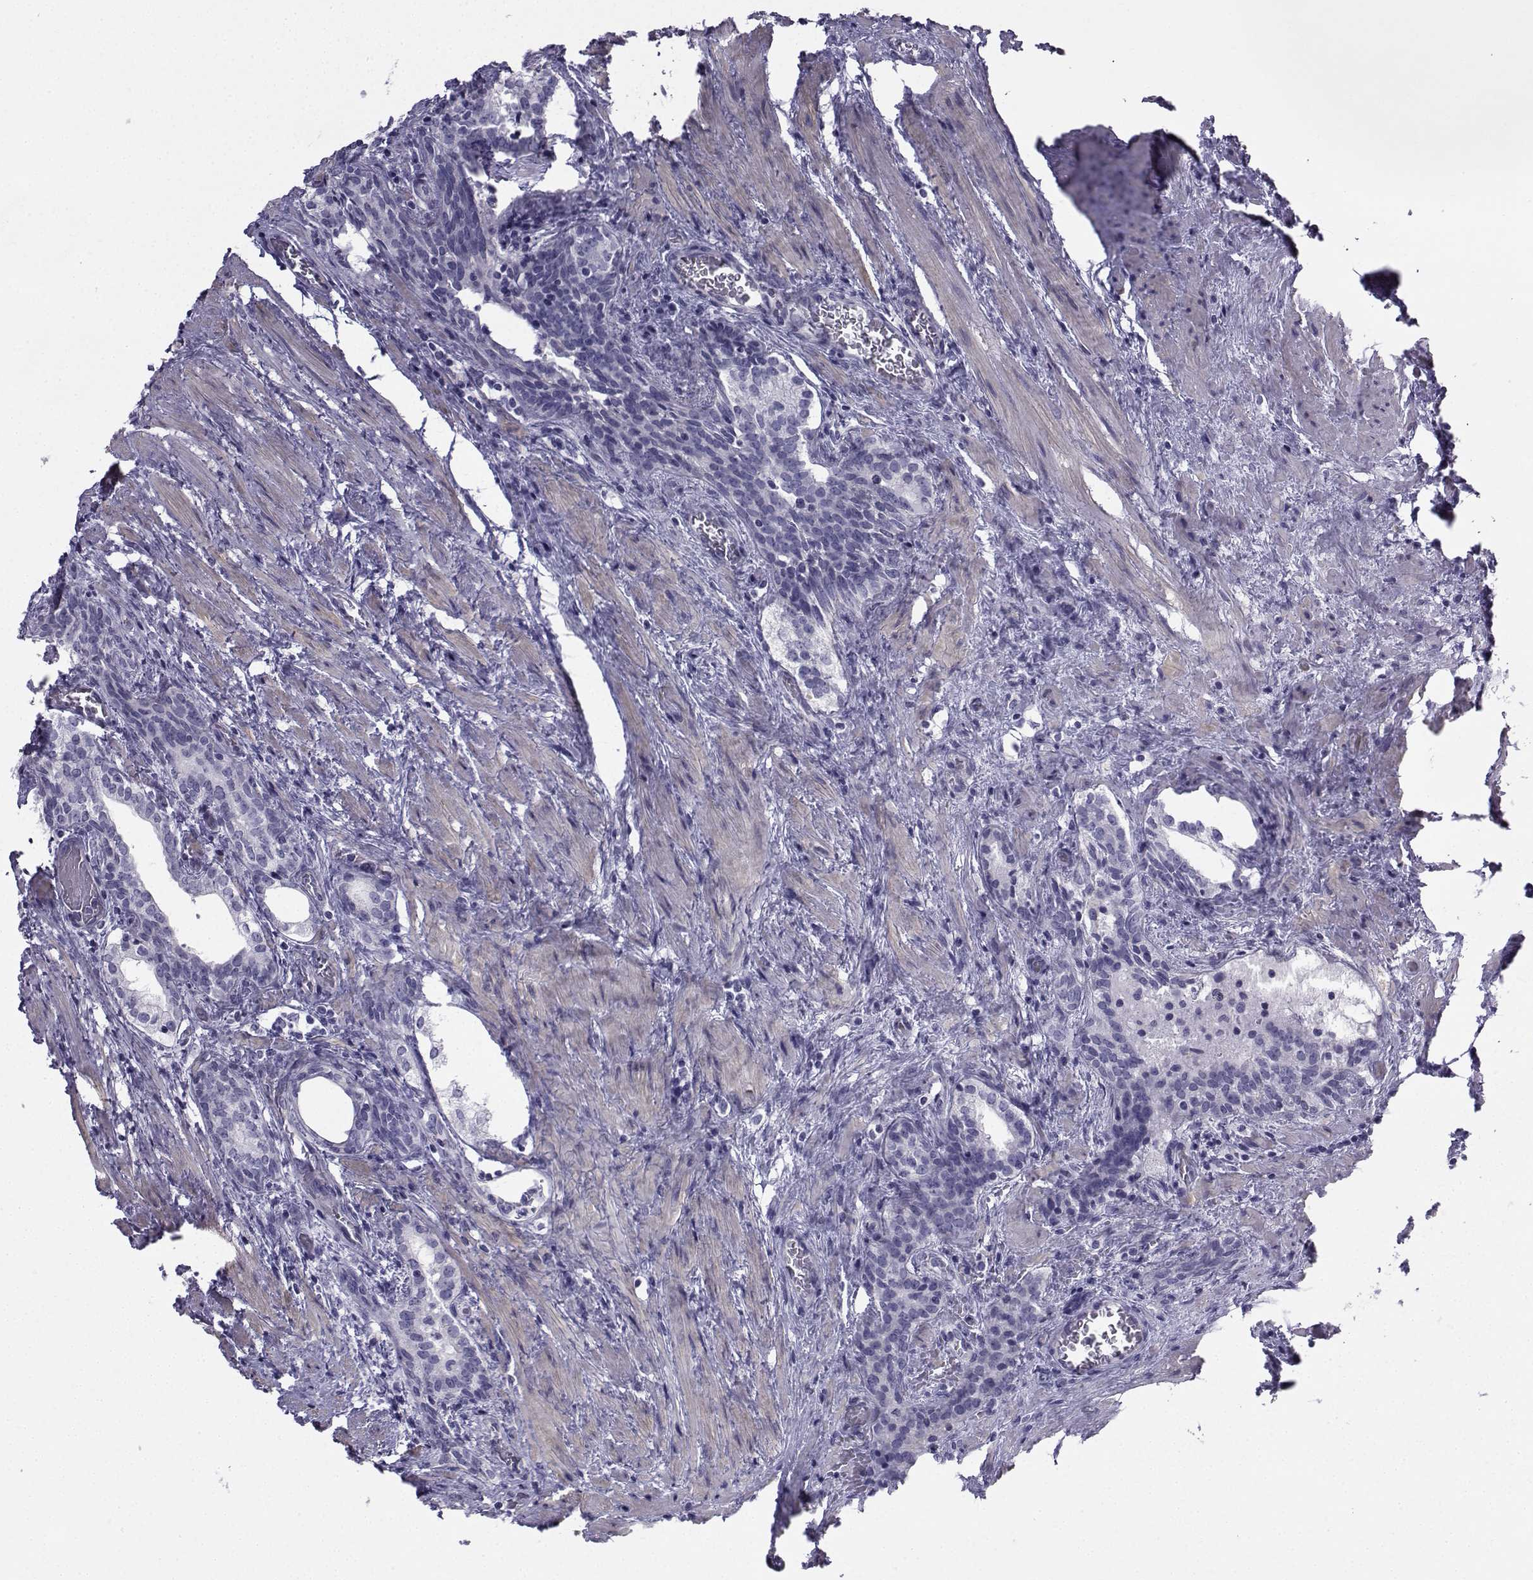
{"staining": {"intensity": "negative", "quantity": "none", "location": "none"}, "tissue": "prostate cancer", "cell_type": "Tumor cells", "image_type": "cancer", "snomed": [{"axis": "morphology", "description": "Adenocarcinoma, NOS"}, {"axis": "morphology", "description": "Adenocarcinoma, High grade"}, {"axis": "topography", "description": "Prostate"}], "caption": "Immunohistochemical staining of prostate cancer (high-grade adenocarcinoma) demonstrates no significant staining in tumor cells. Nuclei are stained in blue.", "gene": "SPANXD", "patient": {"sex": "male", "age": 61}}